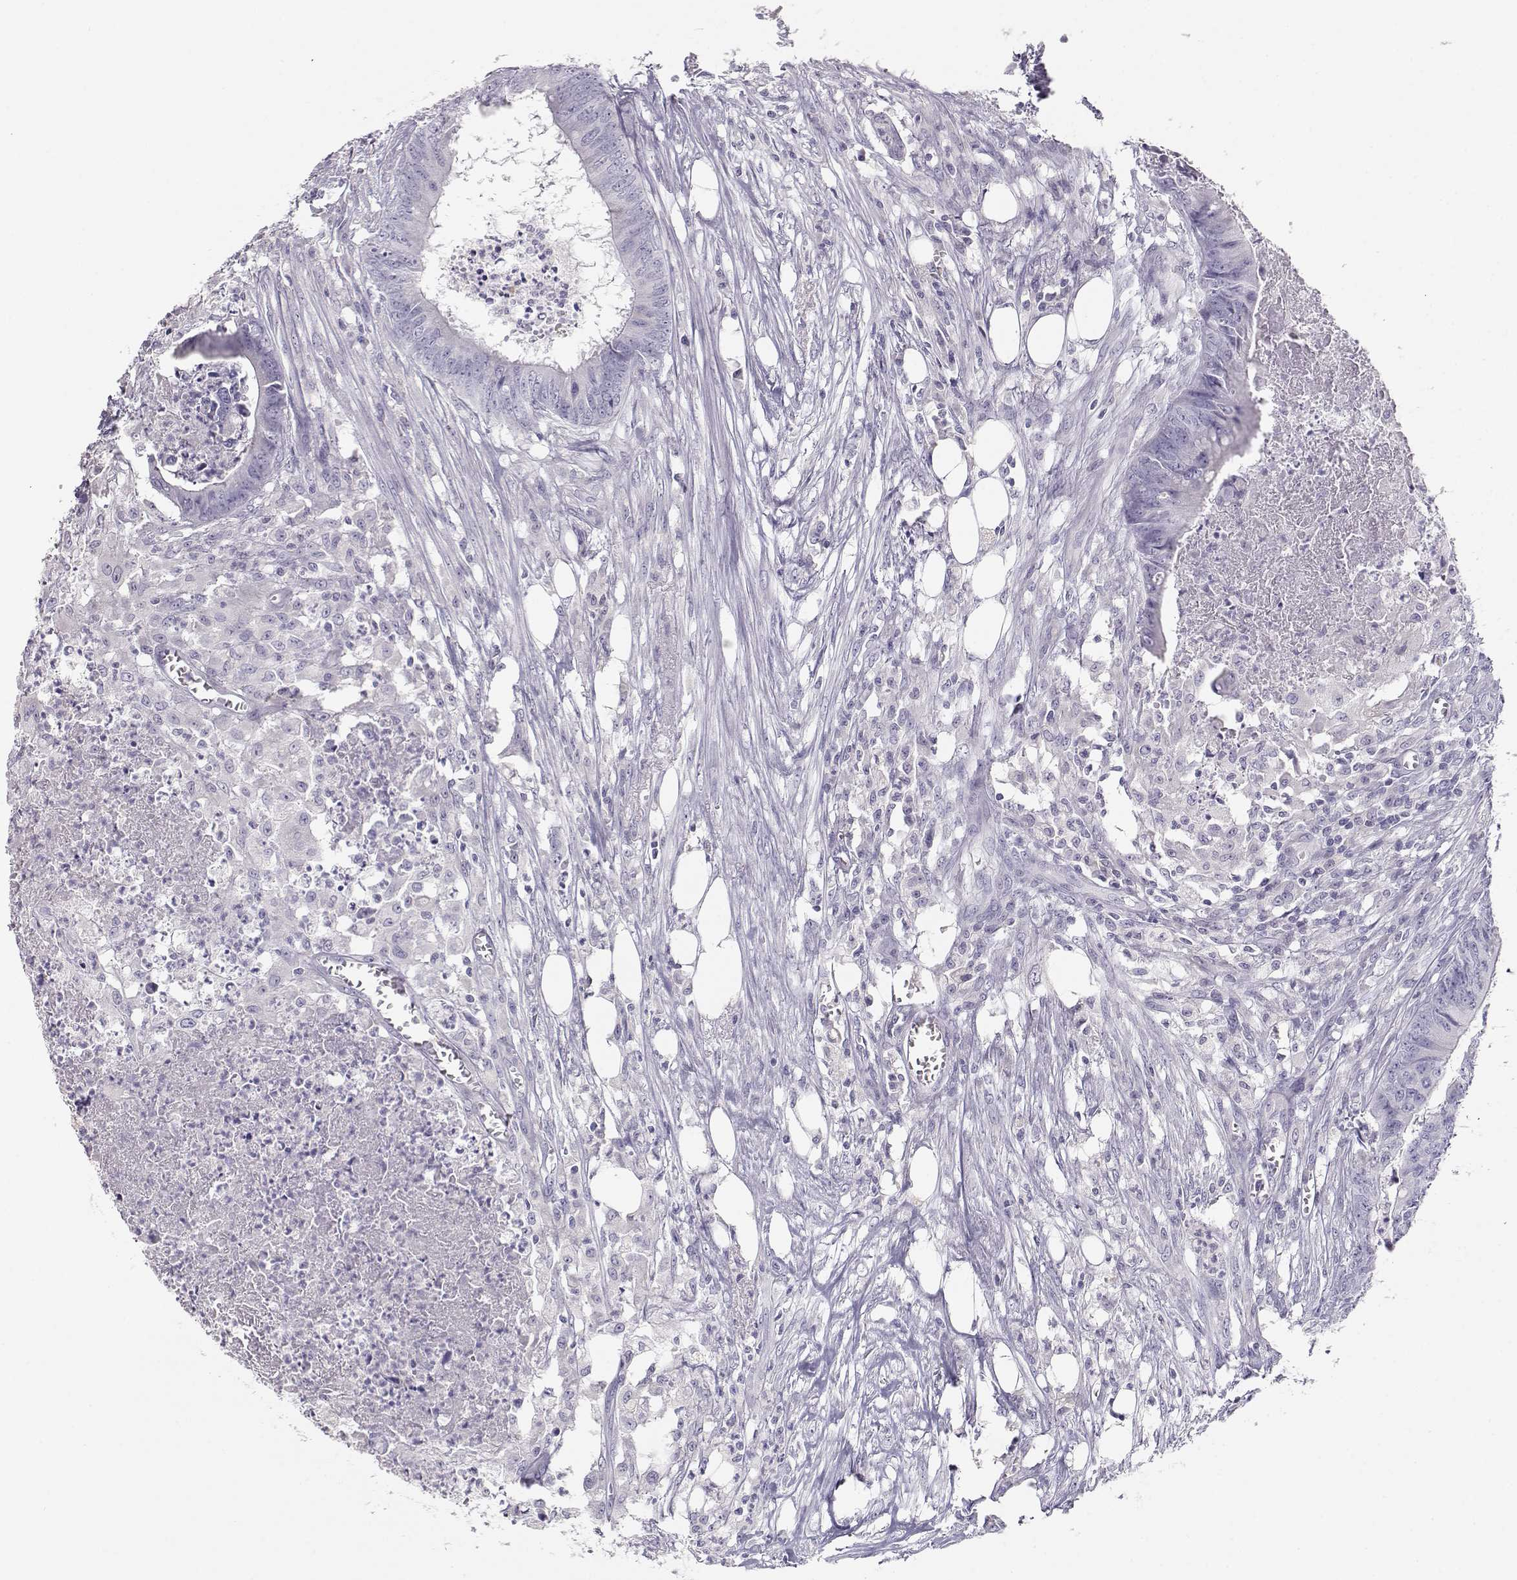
{"staining": {"intensity": "negative", "quantity": "none", "location": "none"}, "tissue": "colorectal cancer", "cell_type": "Tumor cells", "image_type": "cancer", "snomed": [{"axis": "morphology", "description": "Adenocarcinoma, NOS"}, {"axis": "topography", "description": "Colon"}], "caption": "A photomicrograph of human colorectal adenocarcinoma is negative for staining in tumor cells. Brightfield microscopy of immunohistochemistry stained with DAB (brown) and hematoxylin (blue), captured at high magnification.", "gene": "LEPR", "patient": {"sex": "male", "age": 84}}